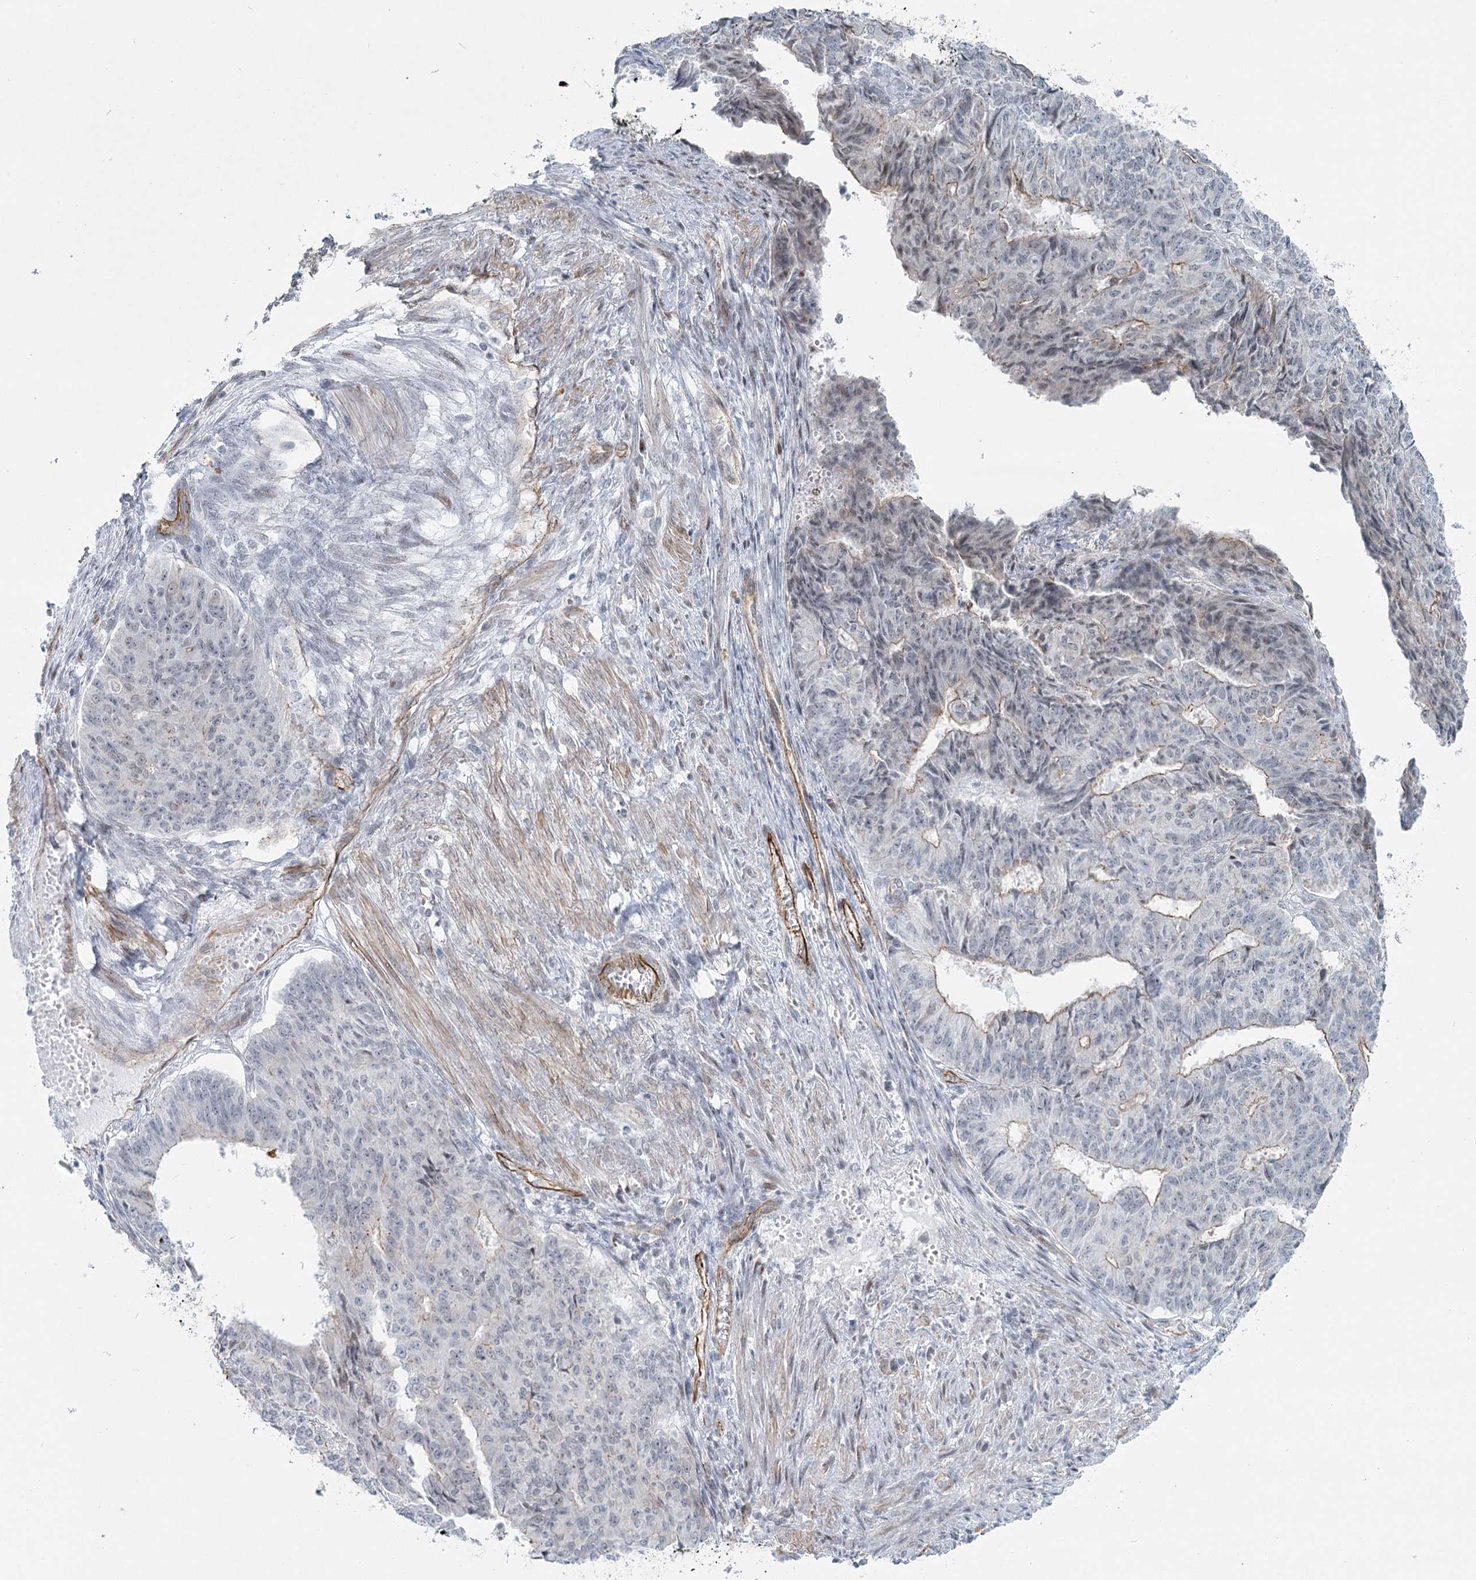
{"staining": {"intensity": "weak", "quantity": "<25%", "location": "cytoplasmic/membranous"}, "tissue": "endometrial cancer", "cell_type": "Tumor cells", "image_type": "cancer", "snomed": [{"axis": "morphology", "description": "Adenocarcinoma, NOS"}, {"axis": "topography", "description": "Endometrium"}], "caption": "This micrograph is of endometrial cancer (adenocarcinoma) stained with immunohistochemistry (IHC) to label a protein in brown with the nuclei are counter-stained blue. There is no expression in tumor cells. (Stains: DAB IHC with hematoxylin counter stain, Microscopy: brightfield microscopy at high magnification).", "gene": "ABHD8", "patient": {"sex": "female", "age": 32}}